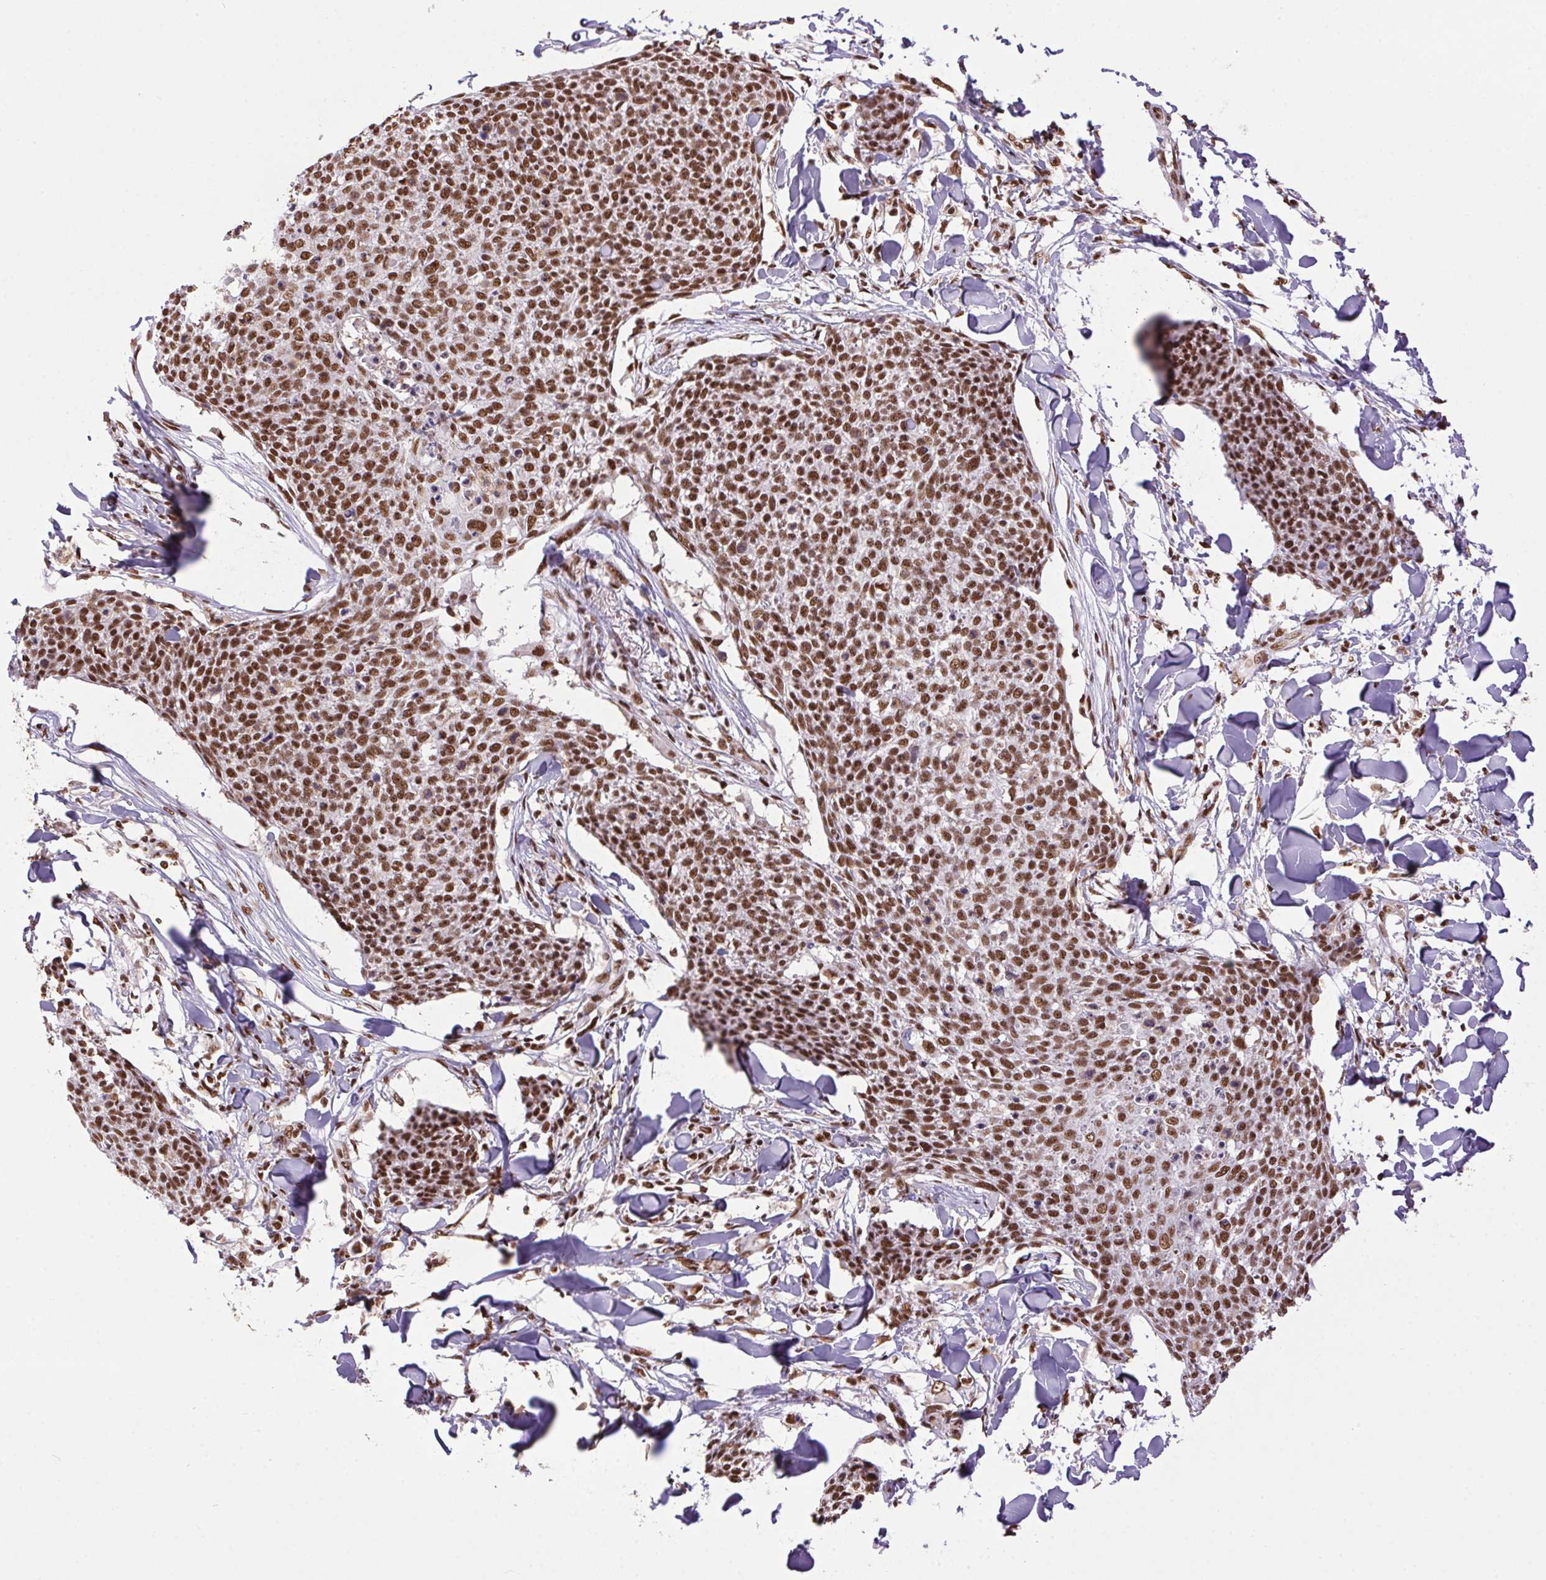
{"staining": {"intensity": "moderate", "quantity": ">75%", "location": "nuclear"}, "tissue": "skin cancer", "cell_type": "Tumor cells", "image_type": "cancer", "snomed": [{"axis": "morphology", "description": "Squamous cell carcinoma, NOS"}, {"axis": "topography", "description": "Skin"}, {"axis": "topography", "description": "Vulva"}], "caption": "Skin cancer stained with DAB (3,3'-diaminobenzidine) immunohistochemistry (IHC) shows medium levels of moderate nuclear positivity in about >75% of tumor cells.", "gene": "ZNF207", "patient": {"sex": "female", "age": 75}}